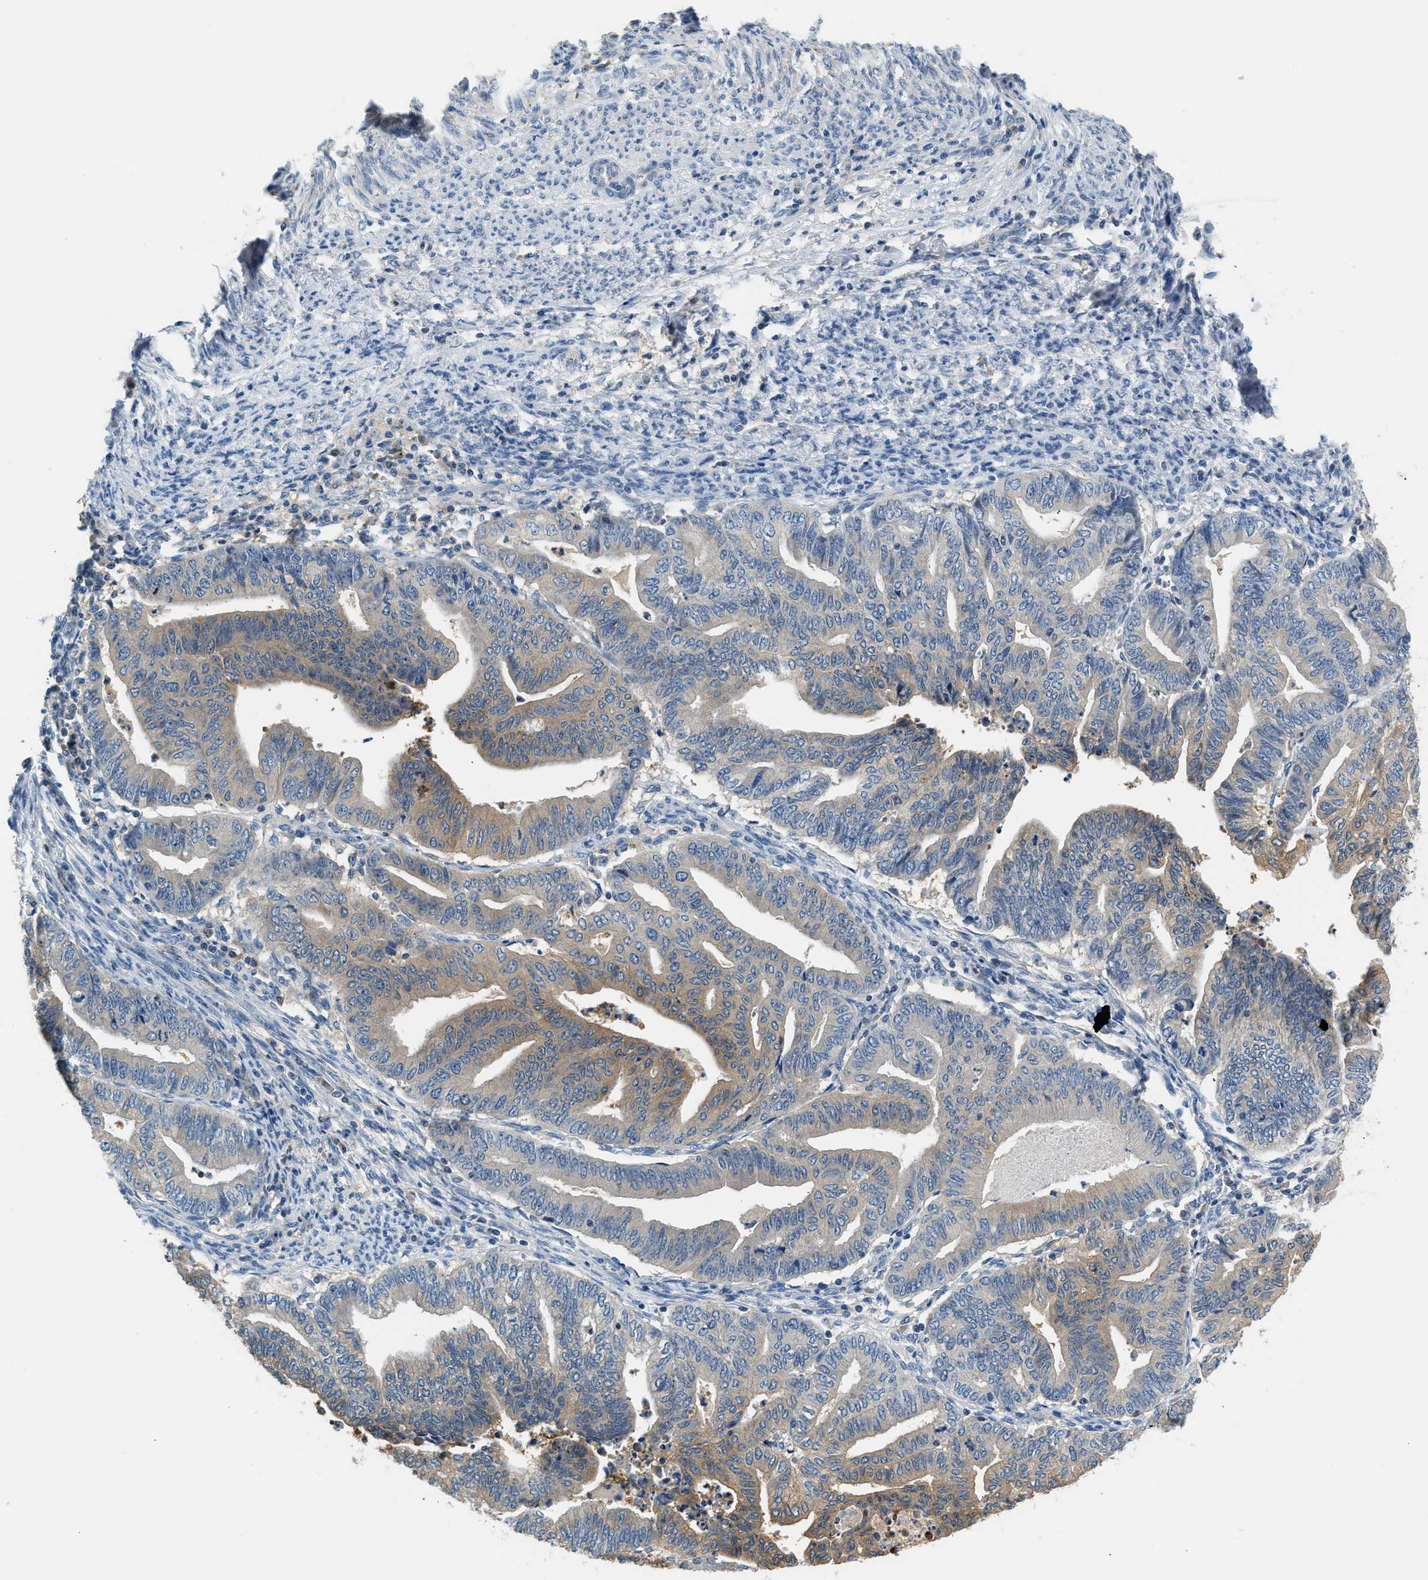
{"staining": {"intensity": "moderate", "quantity": "<25%", "location": "cytoplasmic/membranous"}, "tissue": "endometrial cancer", "cell_type": "Tumor cells", "image_type": "cancer", "snomed": [{"axis": "morphology", "description": "Adenocarcinoma, NOS"}, {"axis": "topography", "description": "Endometrium"}], "caption": "DAB (3,3'-diaminobenzidine) immunohistochemical staining of endometrial cancer (adenocarcinoma) shows moderate cytoplasmic/membranous protein expression in approximately <25% of tumor cells. Using DAB (brown) and hematoxylin (blue) stains, captured at high magnification using brightfield microscopy.", "gene": "SLC35E1", "patient": {"sex": "female", "age": 79}}